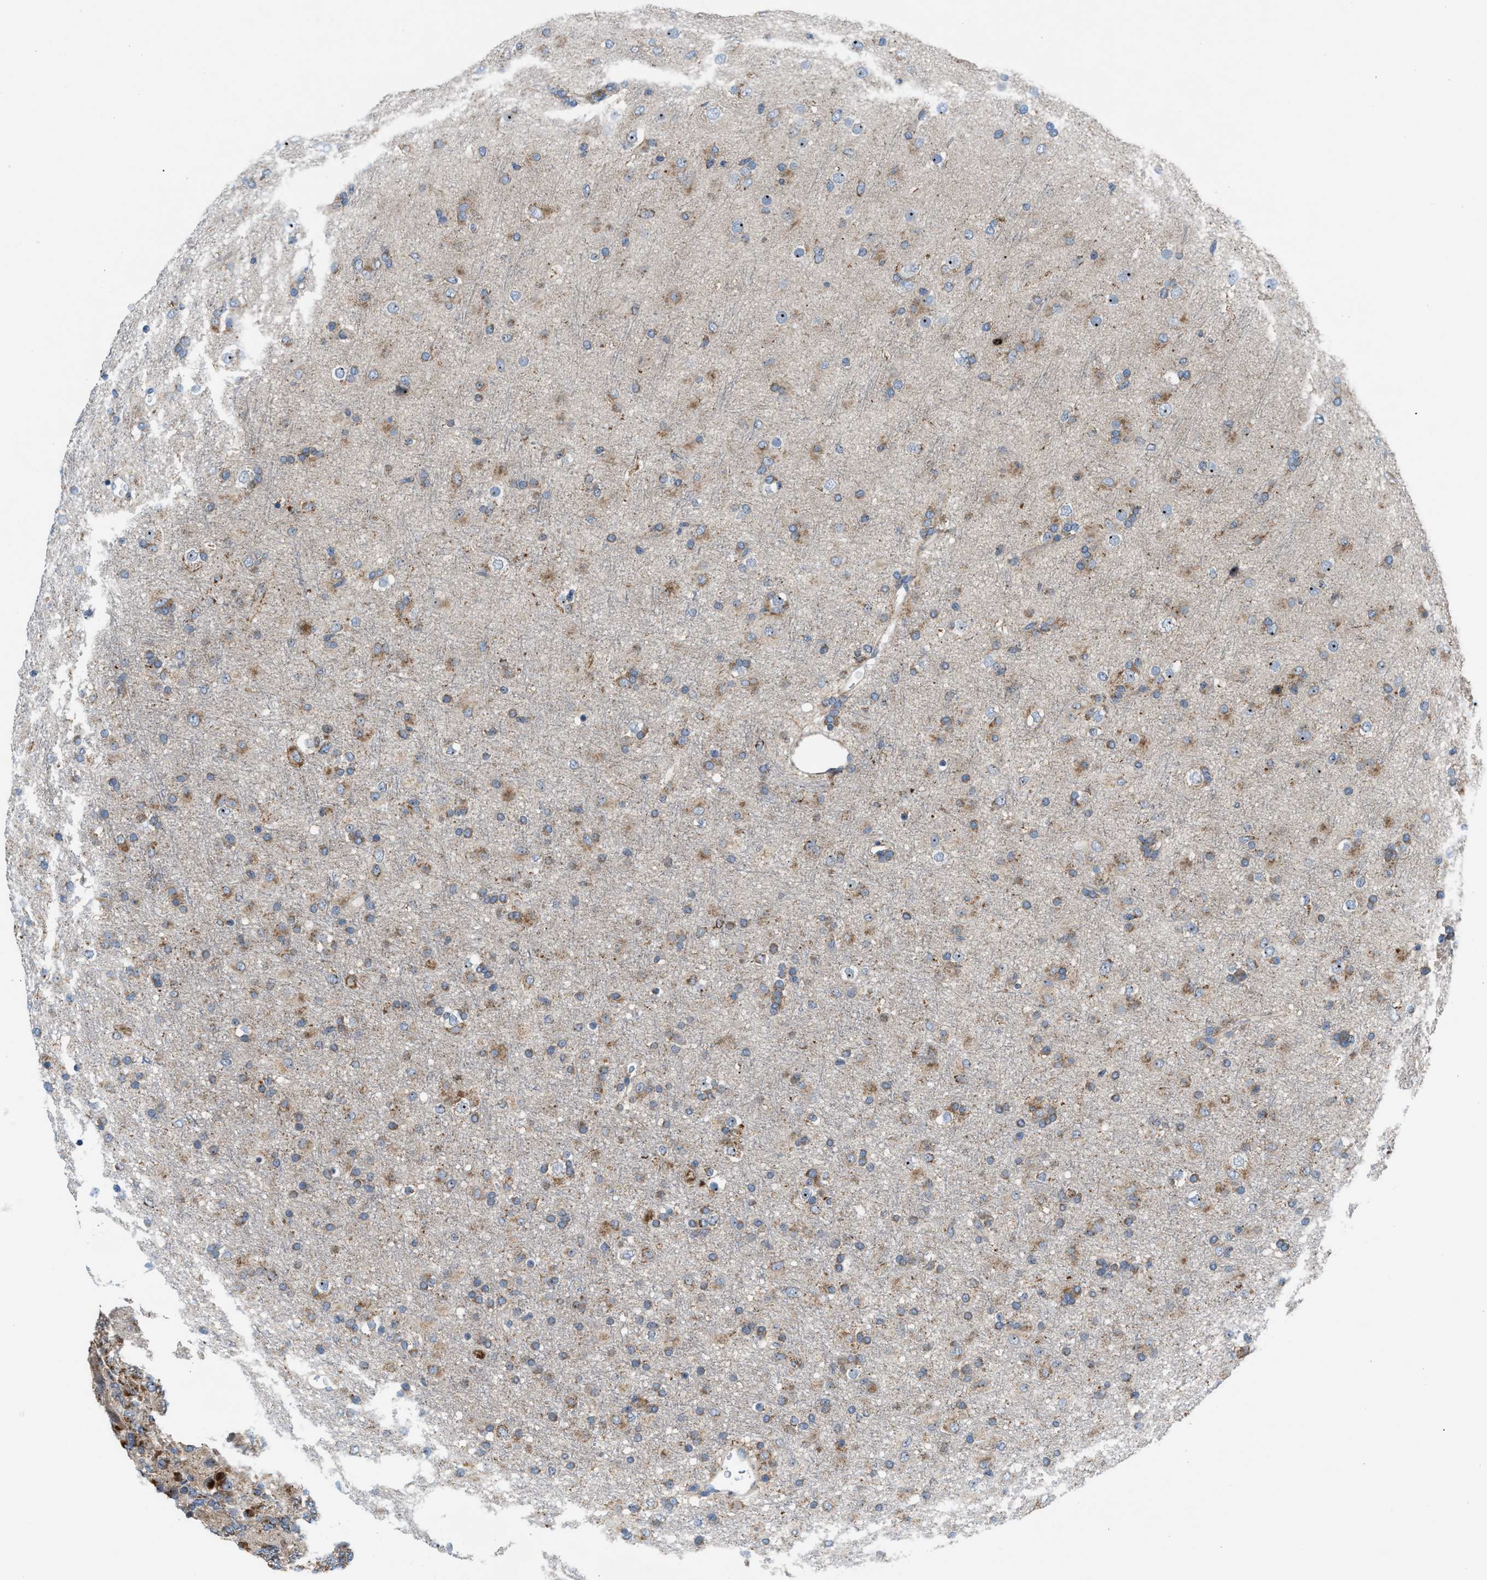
{"staining": {"intensity": "moderate", "quantity": "25%-75%", "location": "cytoplasmic/membranous,nuclear"}, "tissue": "glioma", "cell_type": "Tumor cells", "image_type": "cancer", "snomed": [{"axis": "morphology", "description": "Glioma, malignant, Low grade"}, {"axis": "topography", "description": "Brain"}], "caption": "Low-grade glioma (malignant) stained for a protein (brown) demonstrates moderate cytoplasmic/membranous and nuclear positive positivity in approximately 25%-75% of tumor cells.", "gene": "TPH1", "patient": {"sex": "male", "age": 65}}